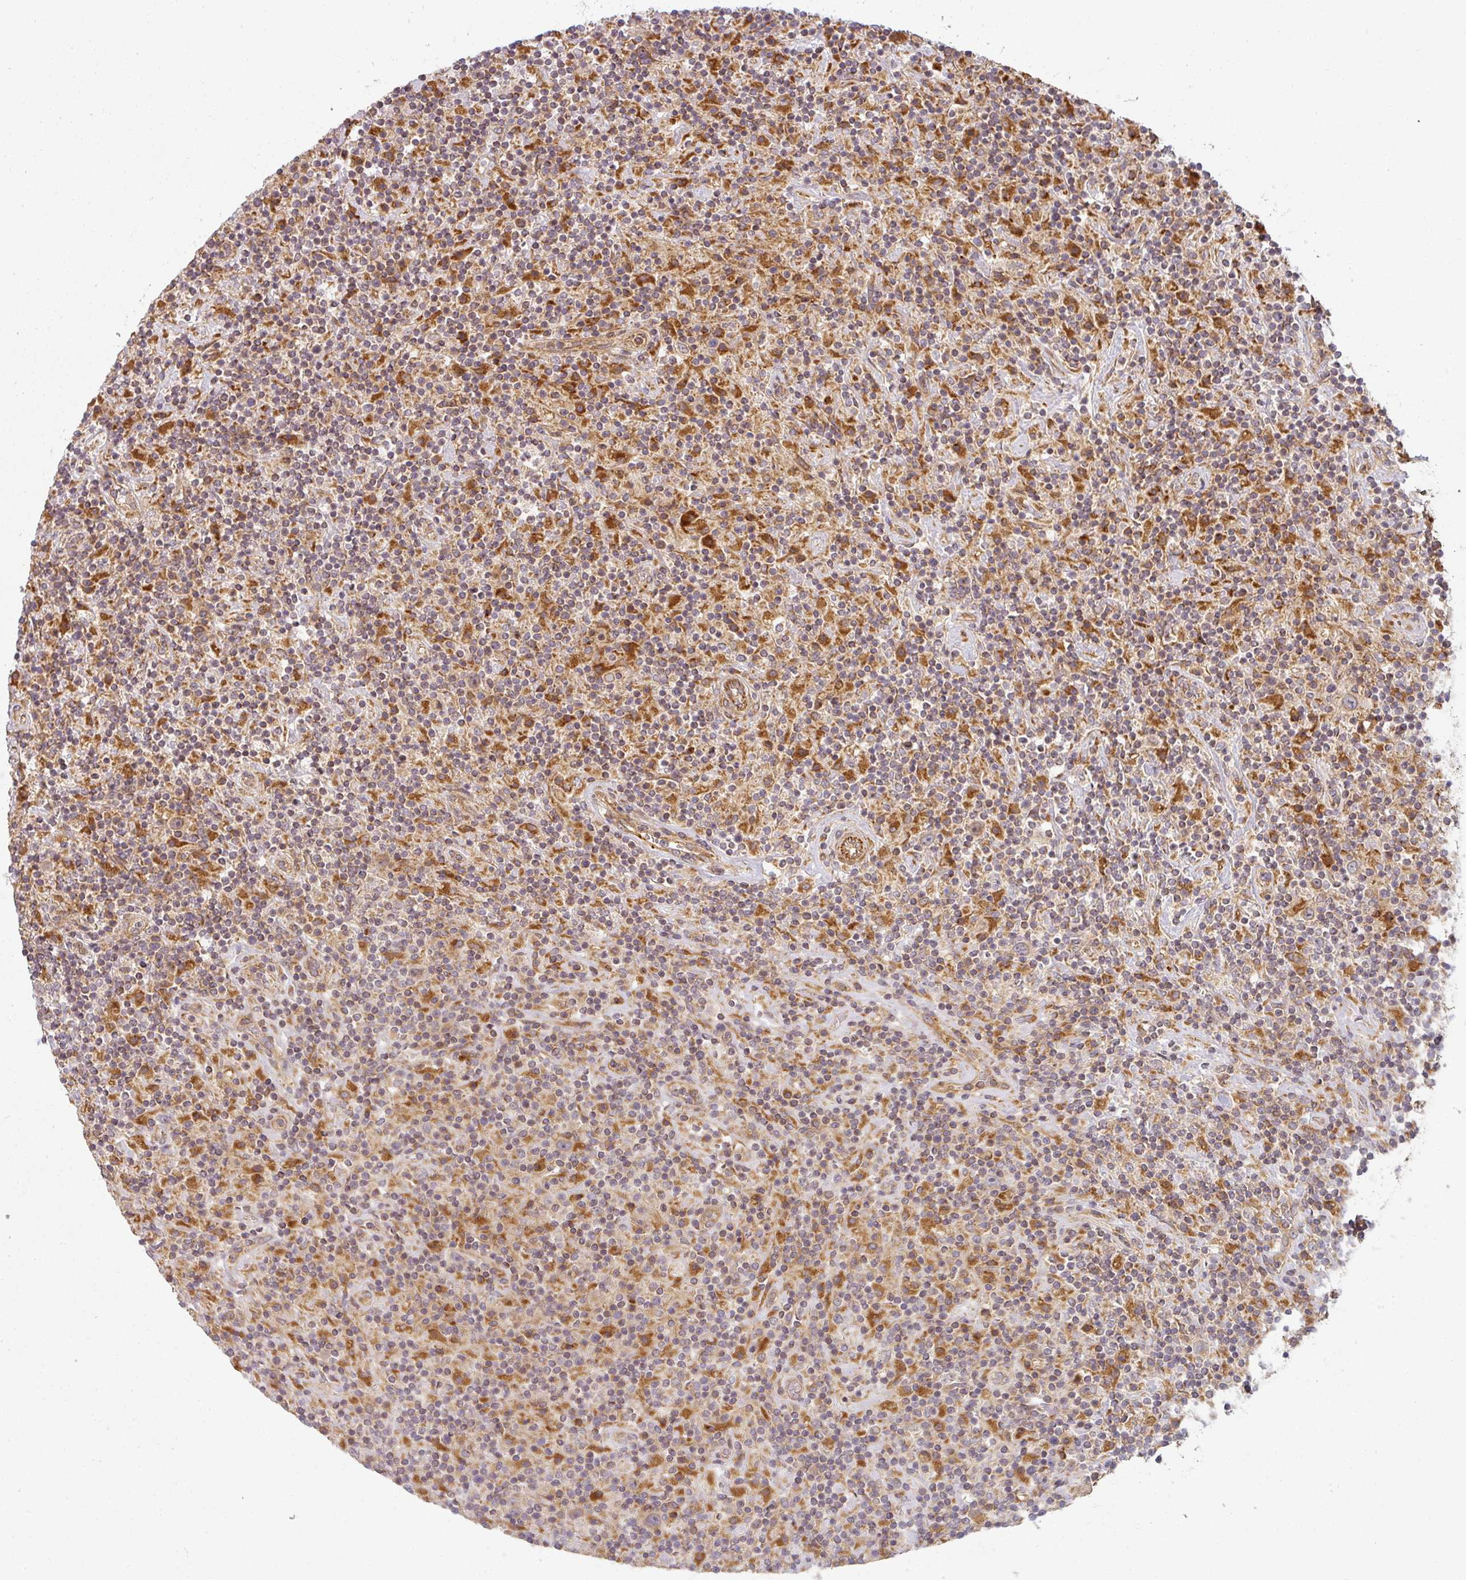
{"staining": {"intensity": "moderate", "quantity": ">75%", "location": "cytoplasmic/membranous"}, "tissue": "lymphoma", "cell_type": "Tumor cells", "image_type": "cancer", "snomed": [{"axis": "morphology", "description": "Hodgkin's disease, NOS"}, {"axis": "topography", "description": "Lymph node"}], "caption": "Protein staining displays moderate cytoplasmic/membranous positivity in about >75% of tumor cells in lymphoma.", "gene": "CNOT1", "patient": {"sex": "male", "age": 70}}